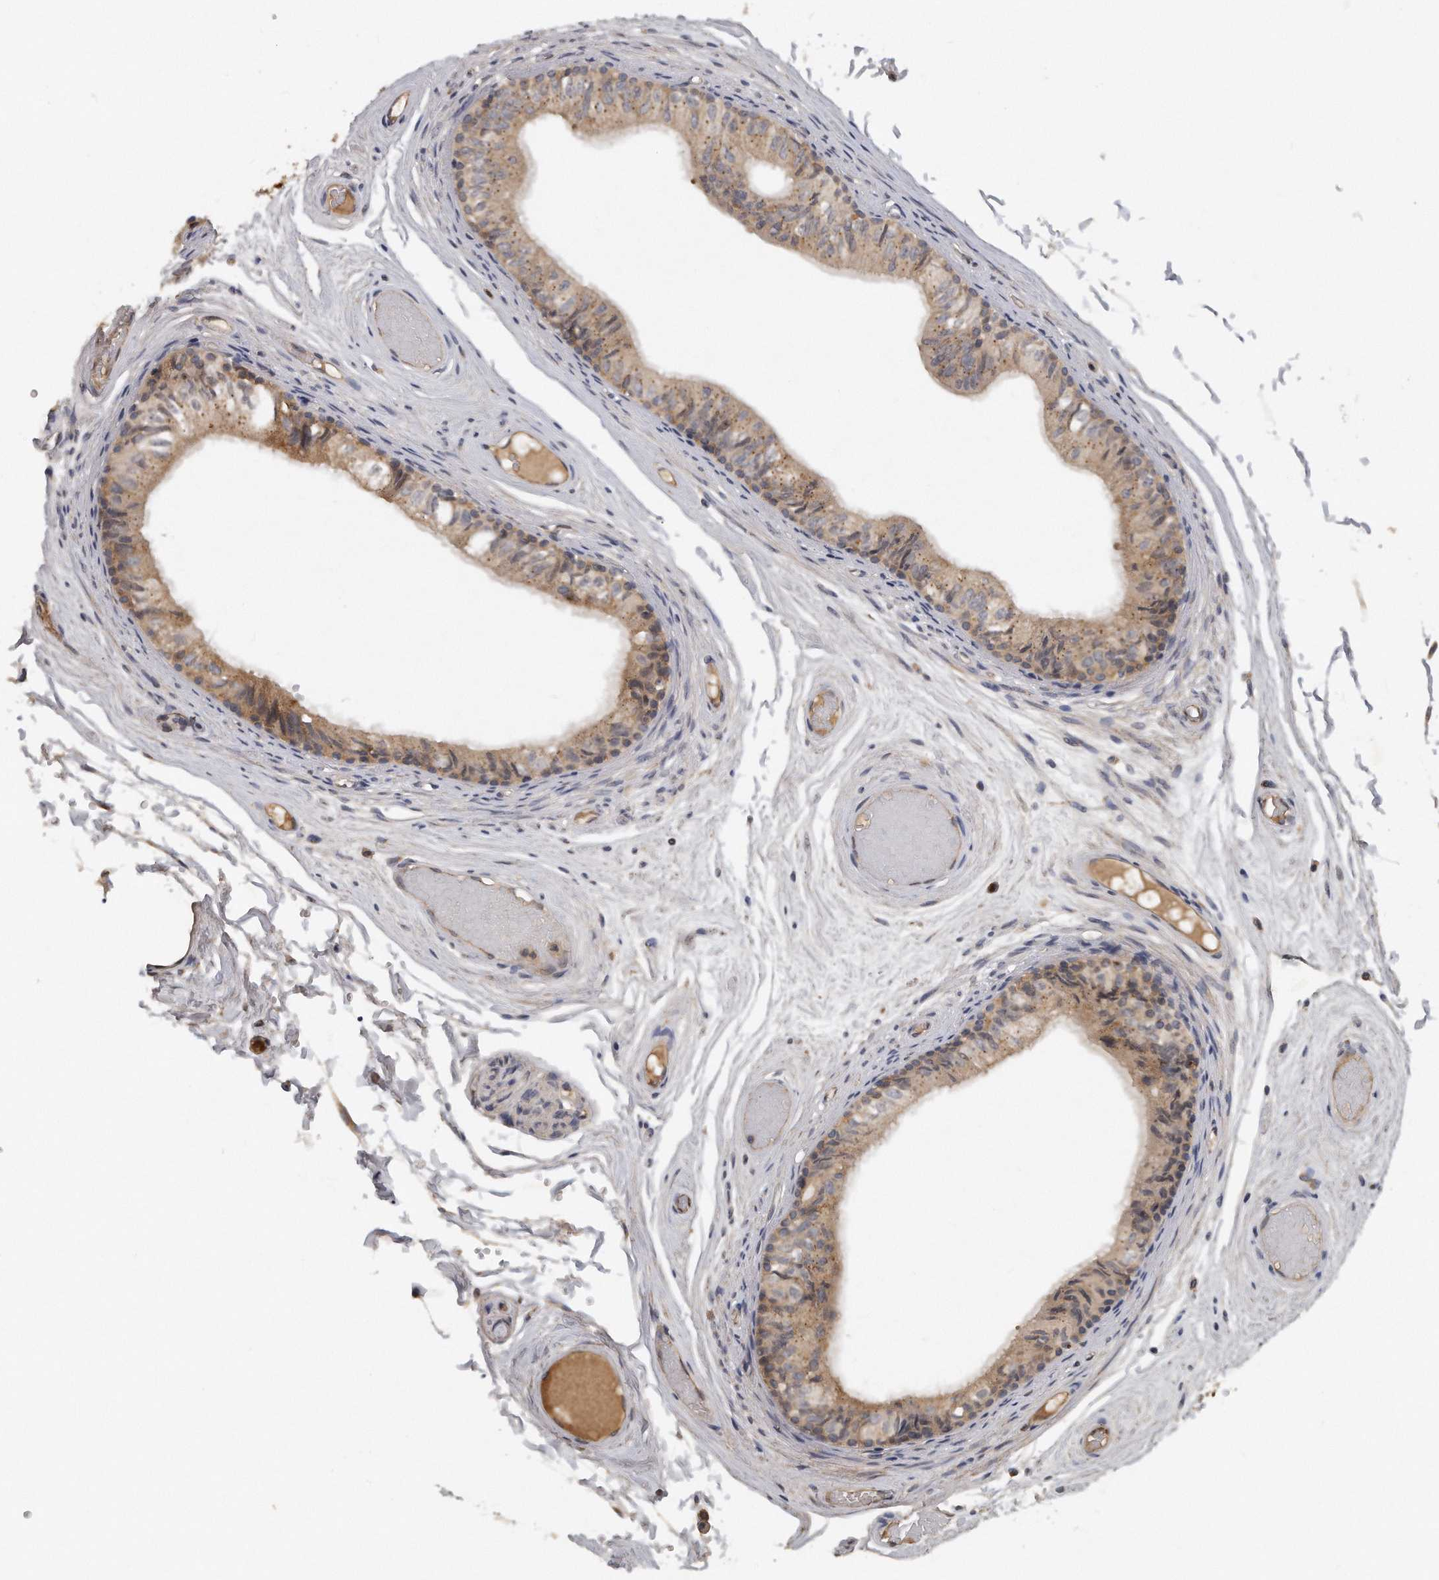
{"staining": {"intensity": "moderate", "quantity": ">75%", "location": "cytoplasmic/membranous"}, "tissue": "epididymis", "cell_type": "Glandular cells", "image_type": "normal", "snomed": [{"axis": "morphology", "description": "Normal tissue, NOS"}, {"axis": "topography", "description": "Epididymis"}], "caption": "A high-resolution image shows immunohistochemistry staining of benign epididymis, which shows moderate cytoplasmic/membranous staining in about >75% of glandular cells.", "gene": "TRAPPC14", "patient": {"sex": "male", "age": 79}}